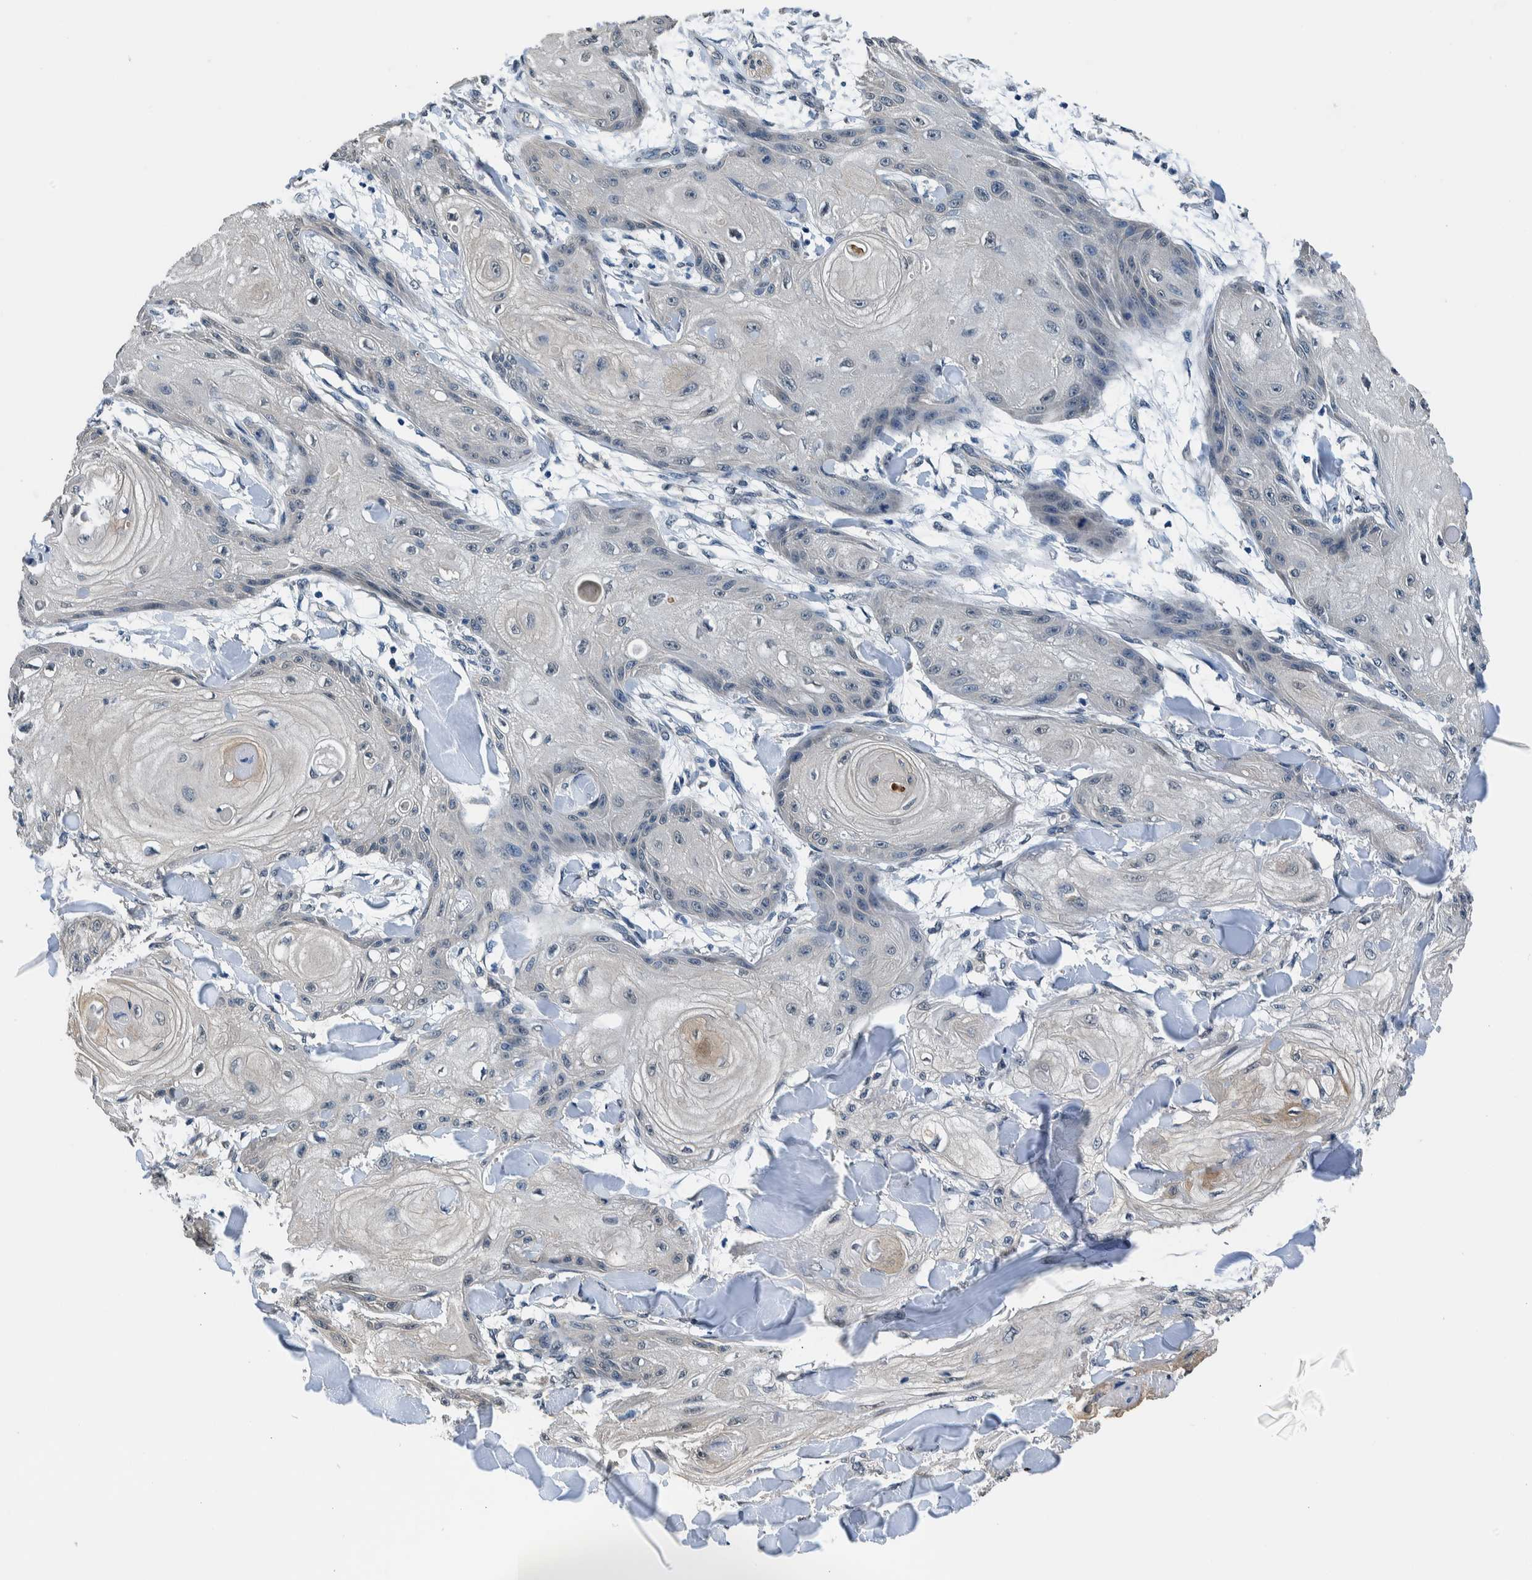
{"staining": {"intensity": "negative", "quantity": "none", "location": "none"}, "tissue": "skin cancer", "cell_type": "Tumor cells", "image_type": "cancer", "snomed": [{"axis": "morphology", "description": "Squamous cell carcinoma, NOS"}, {"axis": "topography", "description": "Skin"}], "caption": "Tumor cells are negative for protein expression in human squamous cell carcinoma (skin).", "gene": "NIBAN2", "patient": {"sex": "male", "age": 74}}